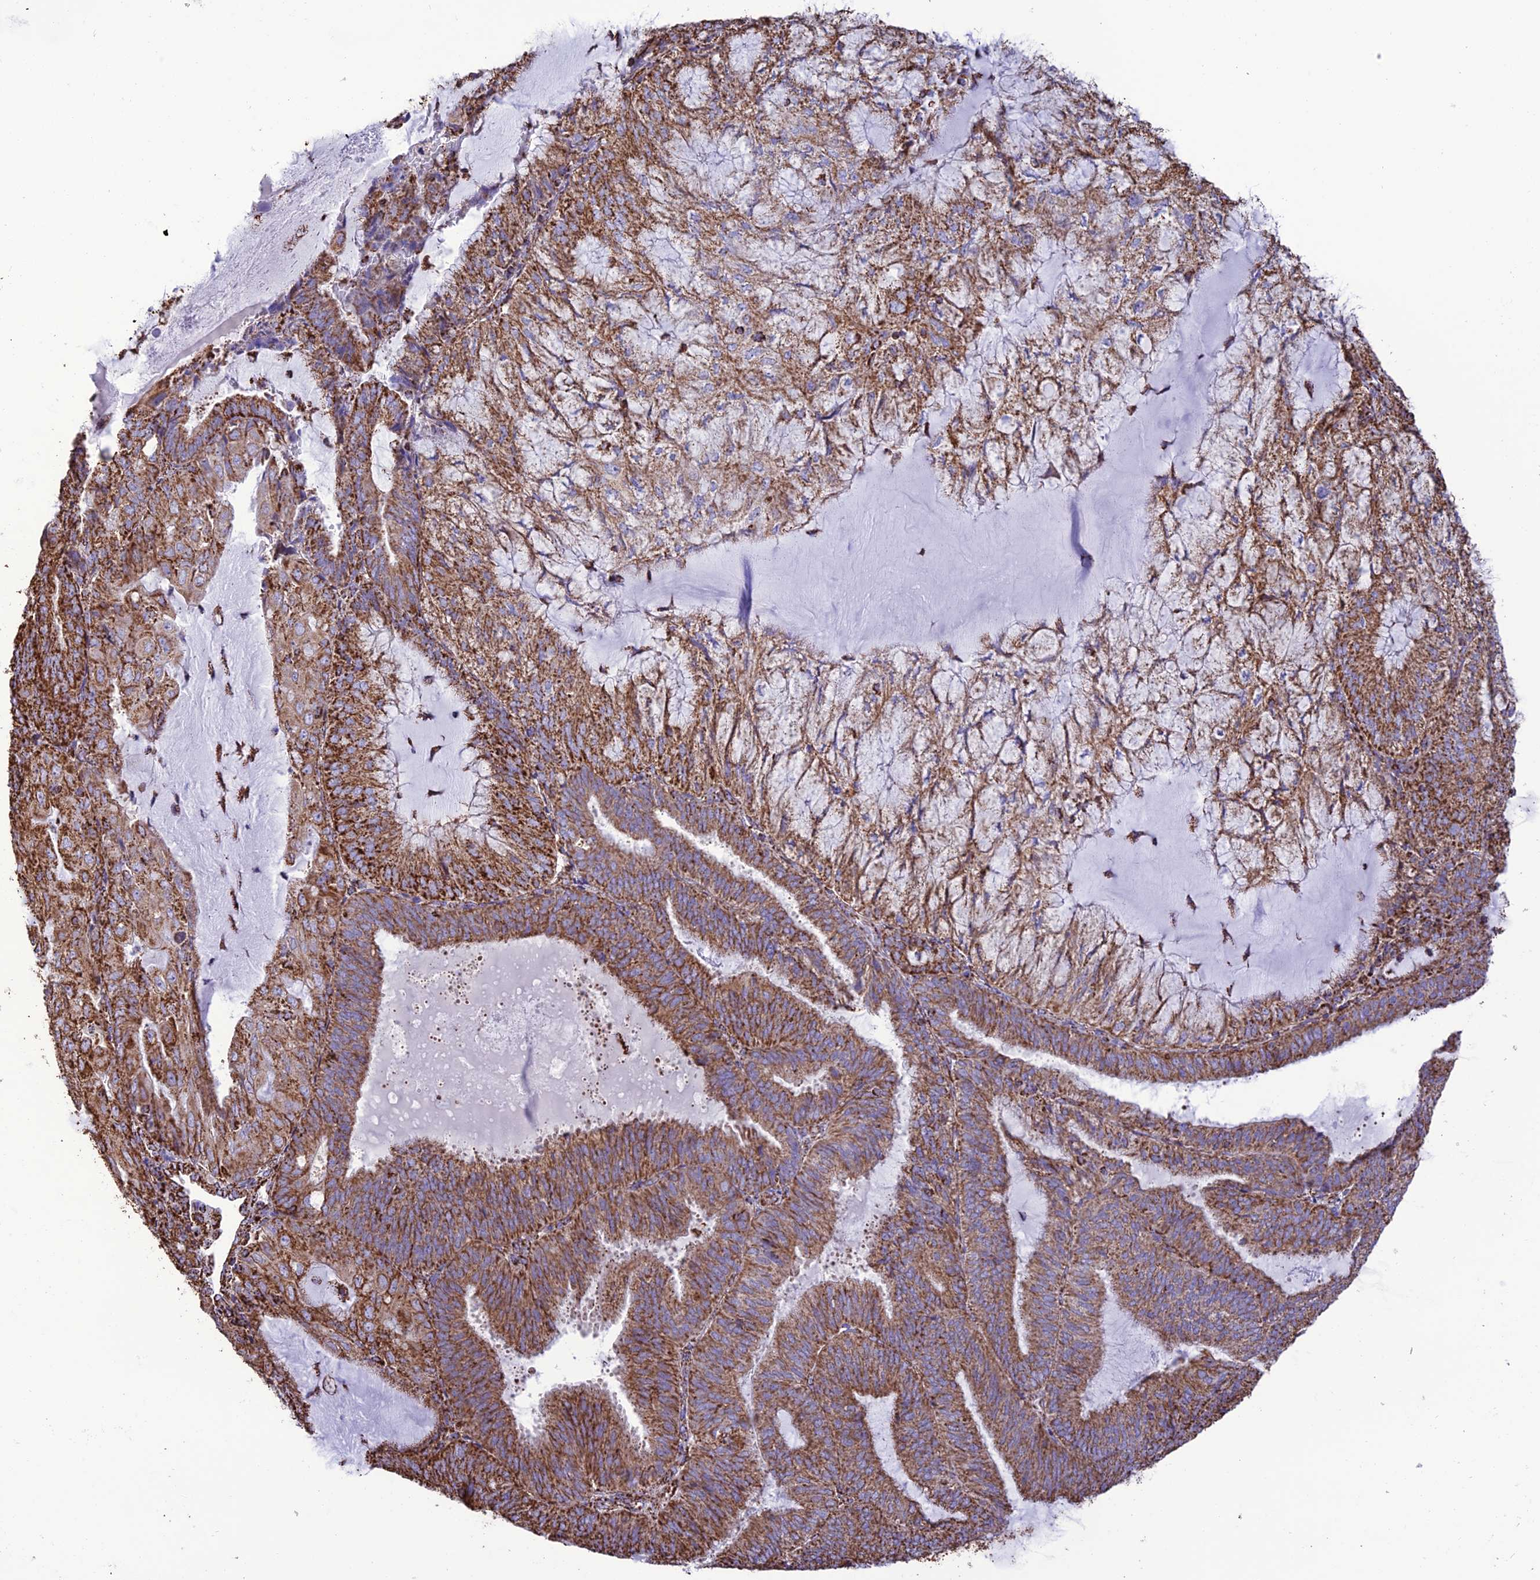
{"staining": {"intensity": "strong", "quantity": ">75%", "location": "cytoplasmic/membranous"}, "tissue": "endometrial cancer", "cell_type": "Tumor cells", "image_type": "cancer", "snomed": [{"axis": "morphology", "description": "Adenocarcinoma, NOS"}, {"axis": "topography", "description": "Endometrium"}], "caption": "Protein expression analysis of adenocarcinoma (endometrial) displays strong cytoplasmic/membranous positivity in about >75% of tumor cells.", "gene": "NDUFAF1", "patient": {"sex": "female", "age": 81}}